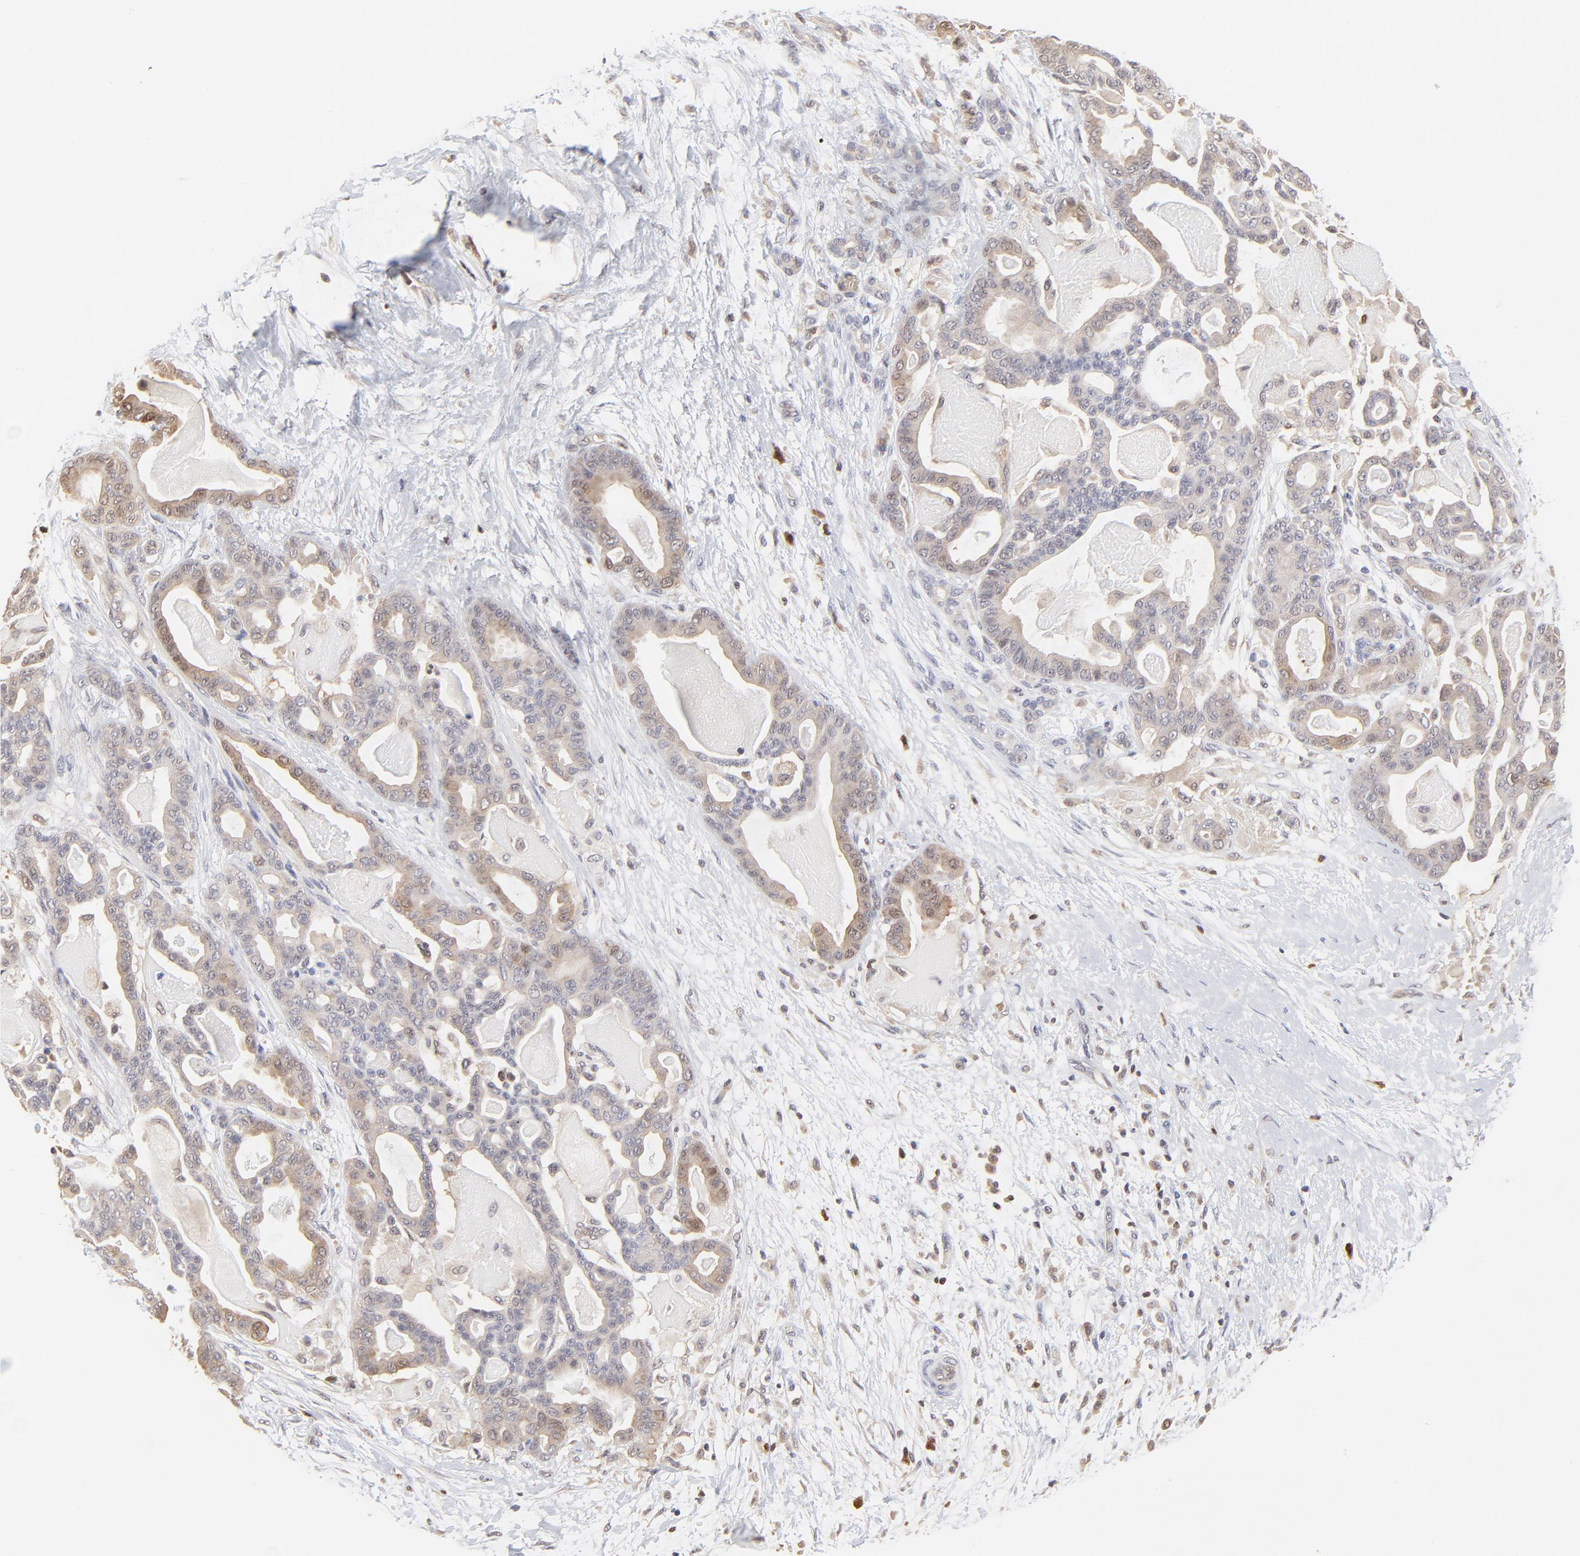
{"staining": {"intensity": "negative", "quantity": "none", "location": "none"}, "tissue": "pancreatic cancer", "cell_type": "Tumor cells", "image_type": "cancer", "snomed": [{"axis": "morphology", "description": "Adenocarcinoma, NOS"}, {"axis": "topography", "description": "Pancreas"}], "caption": "A photomicrograph of adenocarcinoma (pancreatic) stained for a protein demonstrates no brown staining in tumor cells.", "gene": "CASP3", "patient": {"sex": "male", "age": 63}}